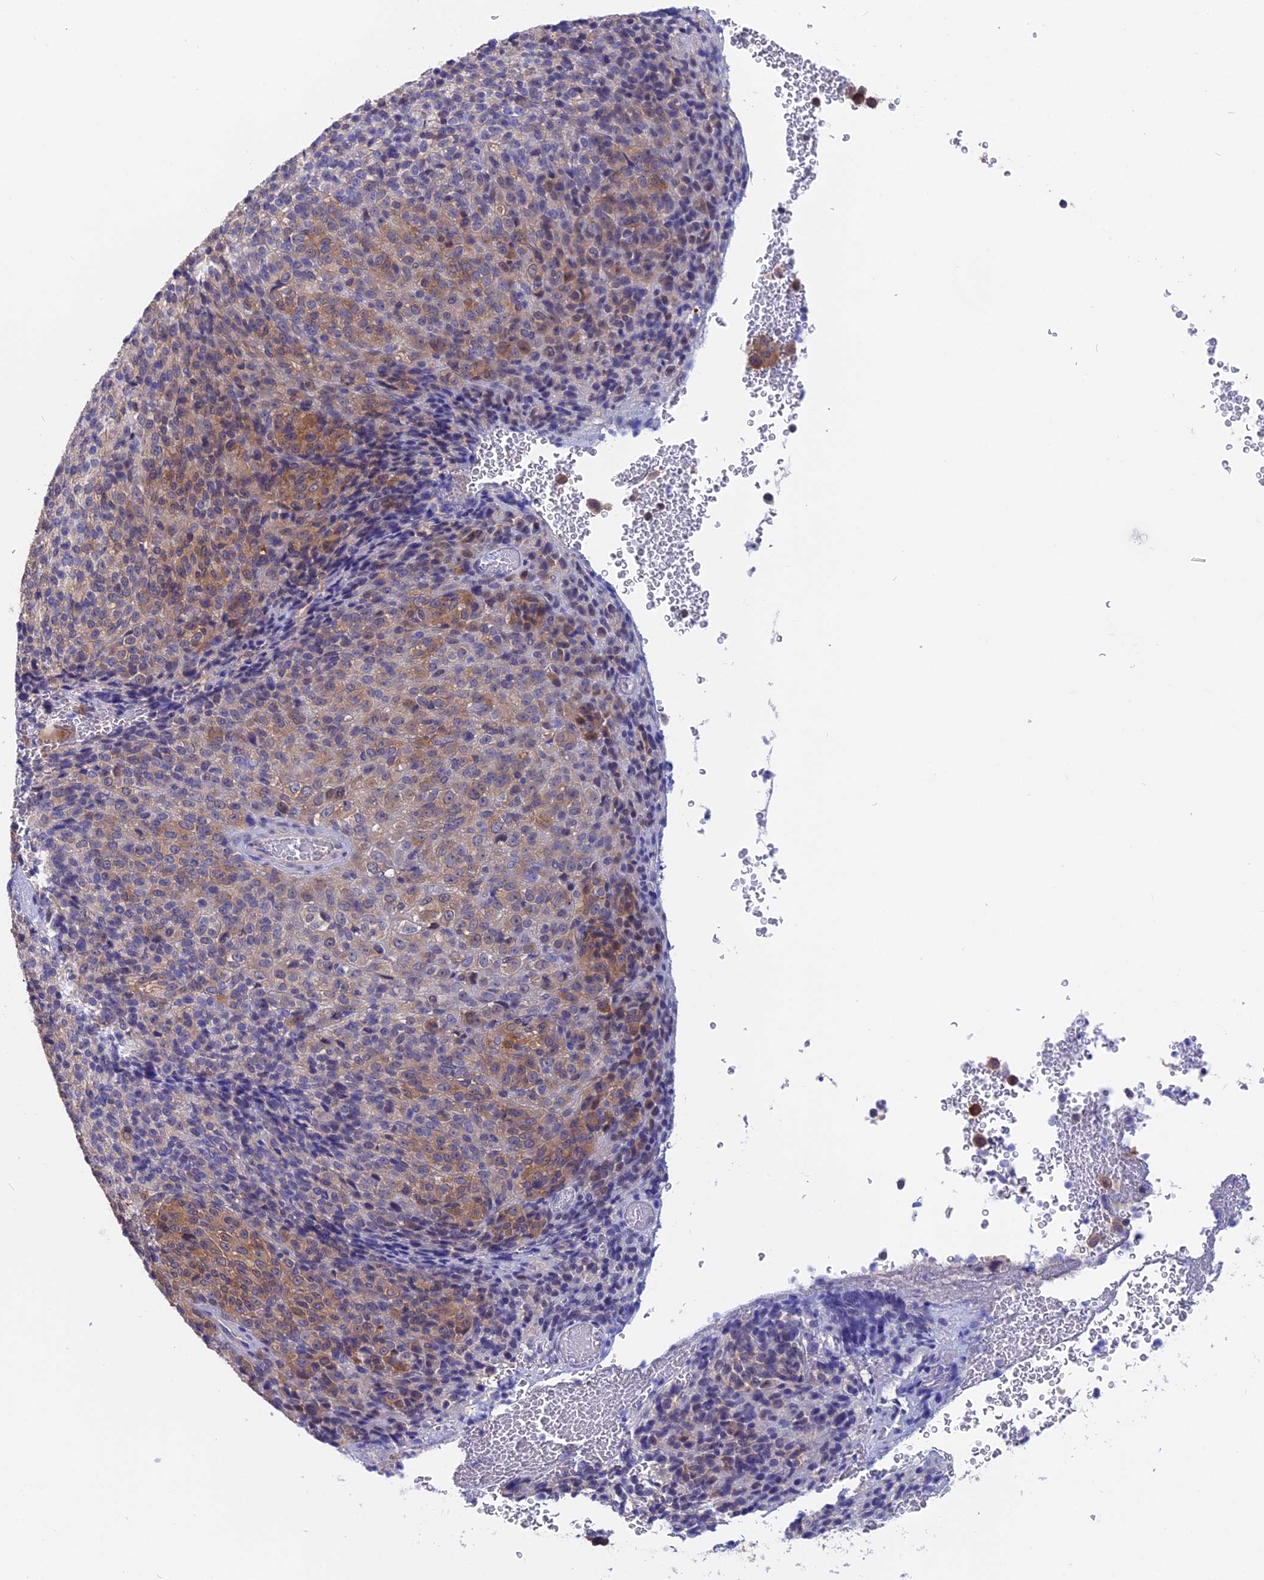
{"staining": {"intensity": "weak", "quantity": "25%-75%", "location": "cytoplasmic/membranous"}, "tissue": "melanoma", "cell_type": "Tumor cells", "image_type": "cancer", "snomed": [{"axis": "morphology", "description": "Malignant melanoma, Metastatic site"}, {"axis": "topography", "description": "Brain"}], "caption": "Protein expression analysis of human malignant melanoma (metastatic site) reveals weak cytoplasmic/membranous staining in approximately 25%-75% of tumor cells.", "gene": "STUB1", "patient": {"sex": "female", "age": 56}}